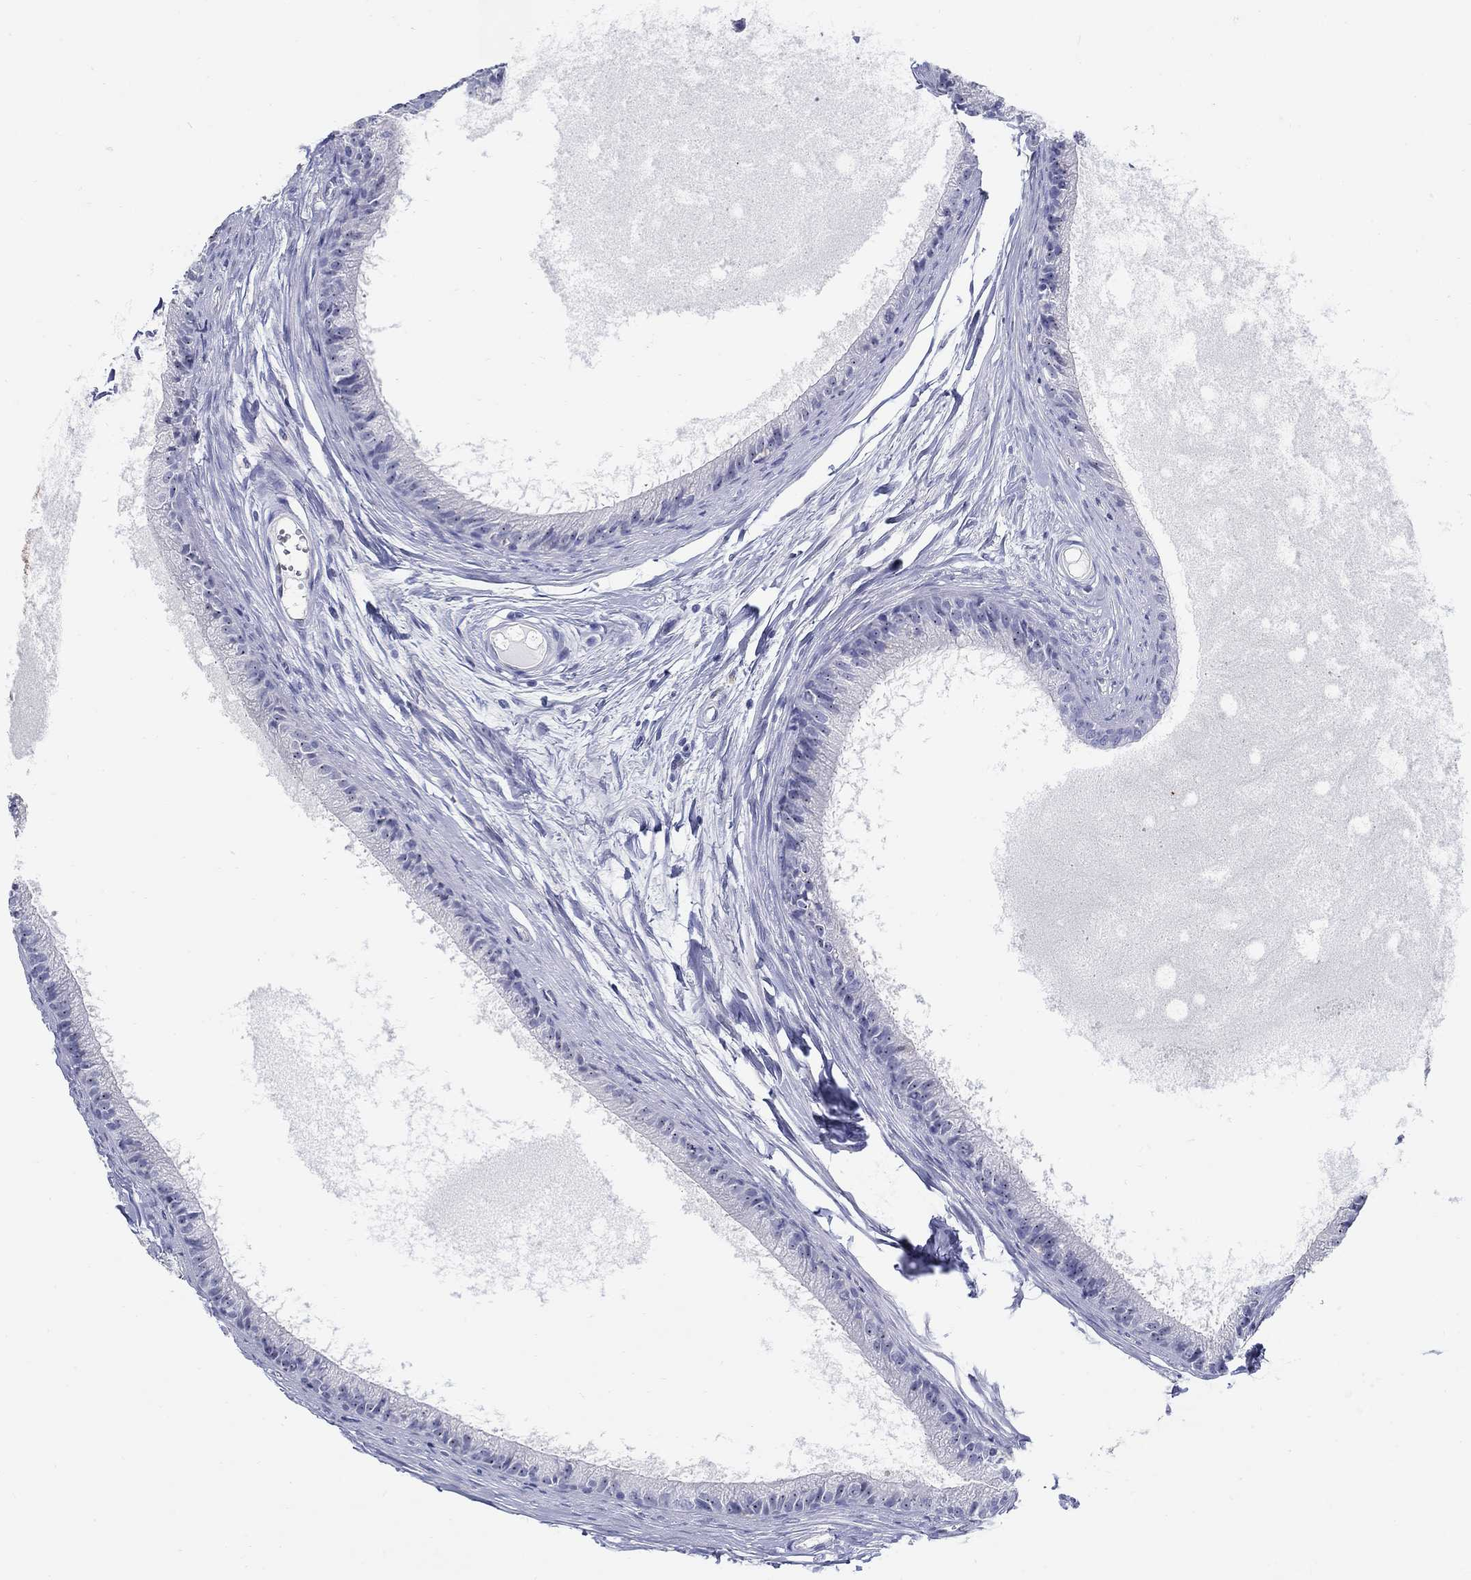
{"staining": {"intensity": "negative", "quantity": "none", "location": "none"}, "tissue": "epididymis", "cell_type": "Glandular cells", "image_type": "normal", "snomed": [{"axis": "morphology", "description": "Normal tissue, NOS"}, {"axis": "topography", "description": "Epididymis"}], "caption": "Immunohistochemistry (IHC) photomicrograph of benign epididymis stained for a protein (brown), which exhibits no staining in glandular cells.", "gene": "AKR1C1", "patient": {"sex": "male", "age": 51}}